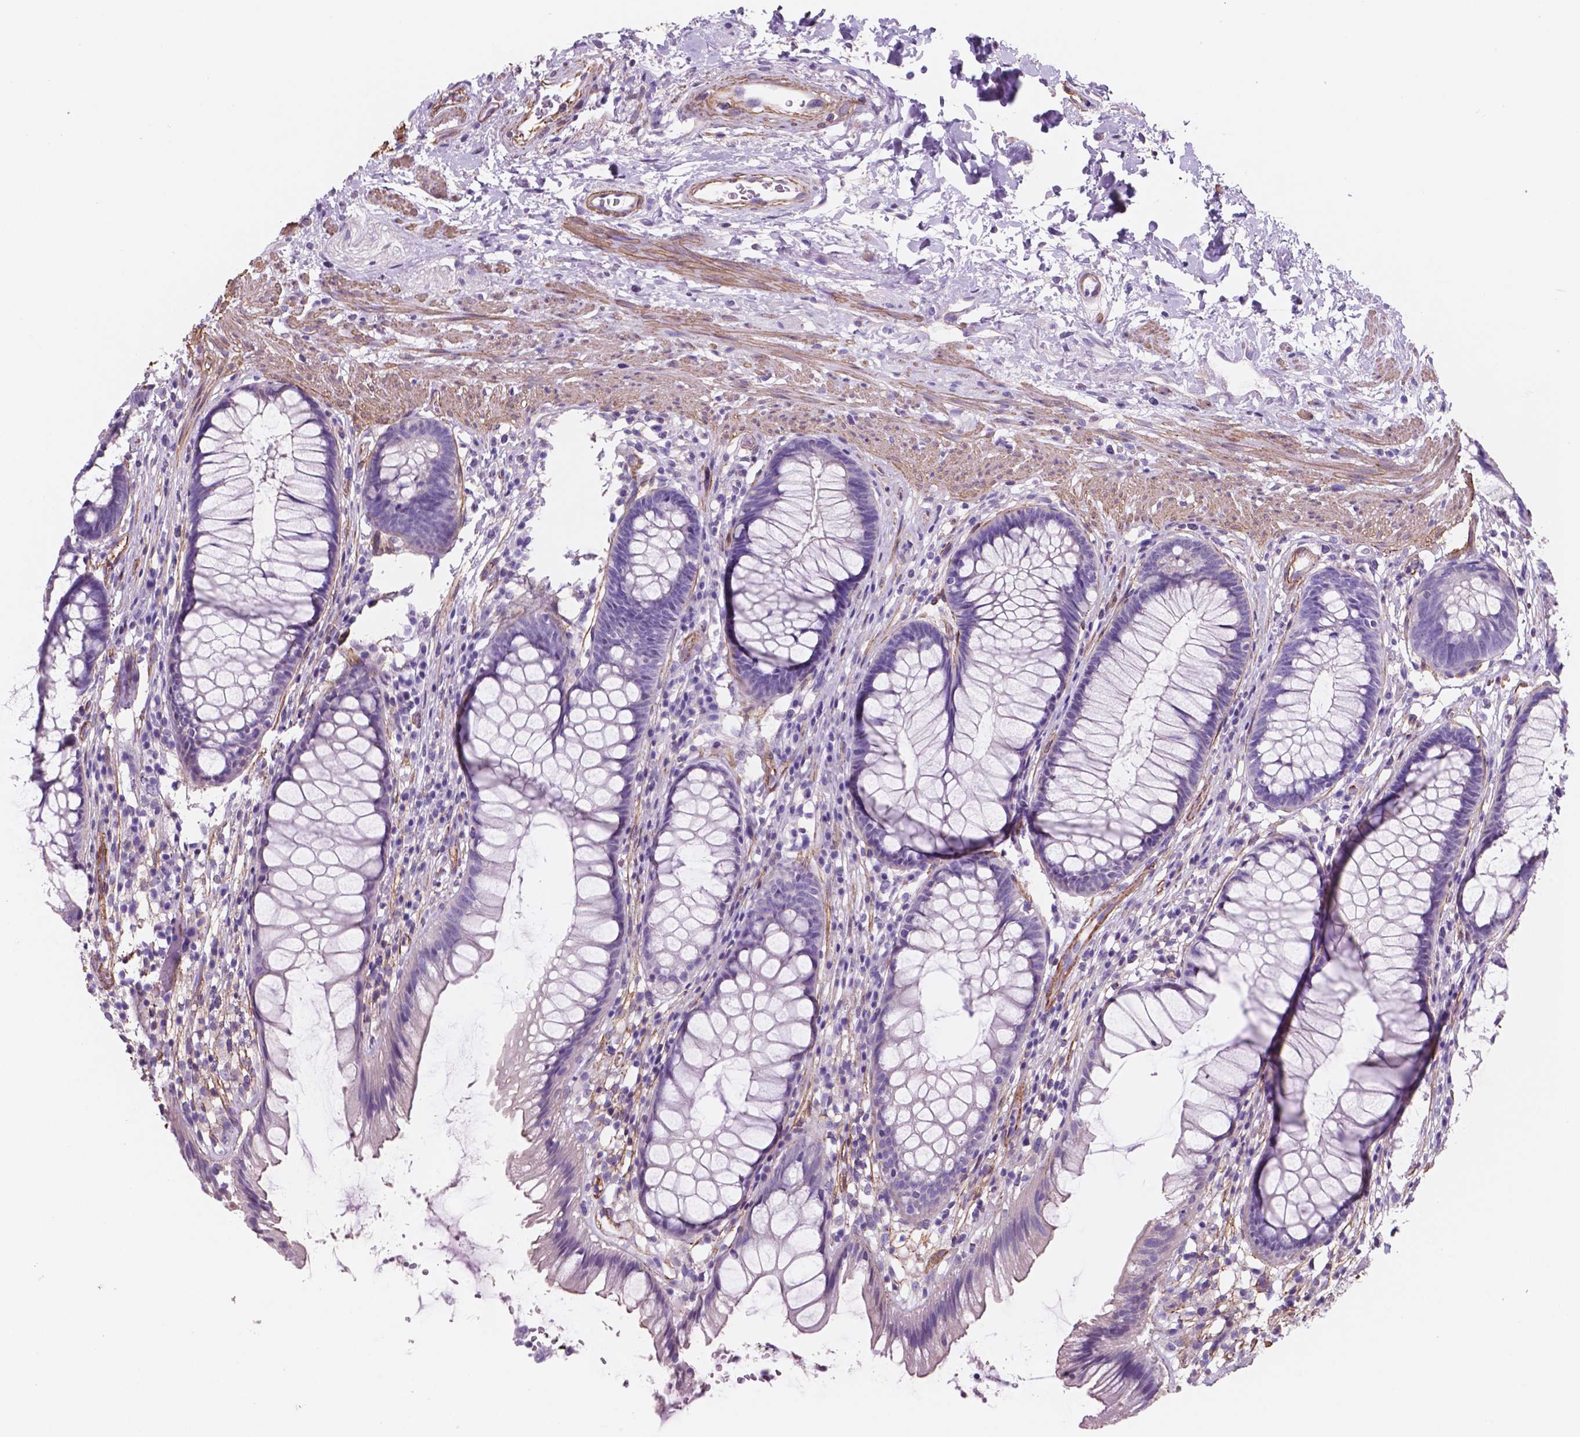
{"staining": {"intensity": "negative", "quantity": "none", "location": "none"}, "tissue": "rectum", "cell_type": "Glandular cells", "image_type": "normal", "snomed": [{"axis": "morphology", "description": "Normal tissue, NOS"}, {"axis": "topography", "description": "Smooth muscle"}, {"axis": "topography", "description": "Rectum"}], "caption": "Immunohistochemical staining of benign human rectum exhibits no significant positivity in glandular cells.", "gene": "TOR2A", "patient": {"sex": "male", "age": 53}}